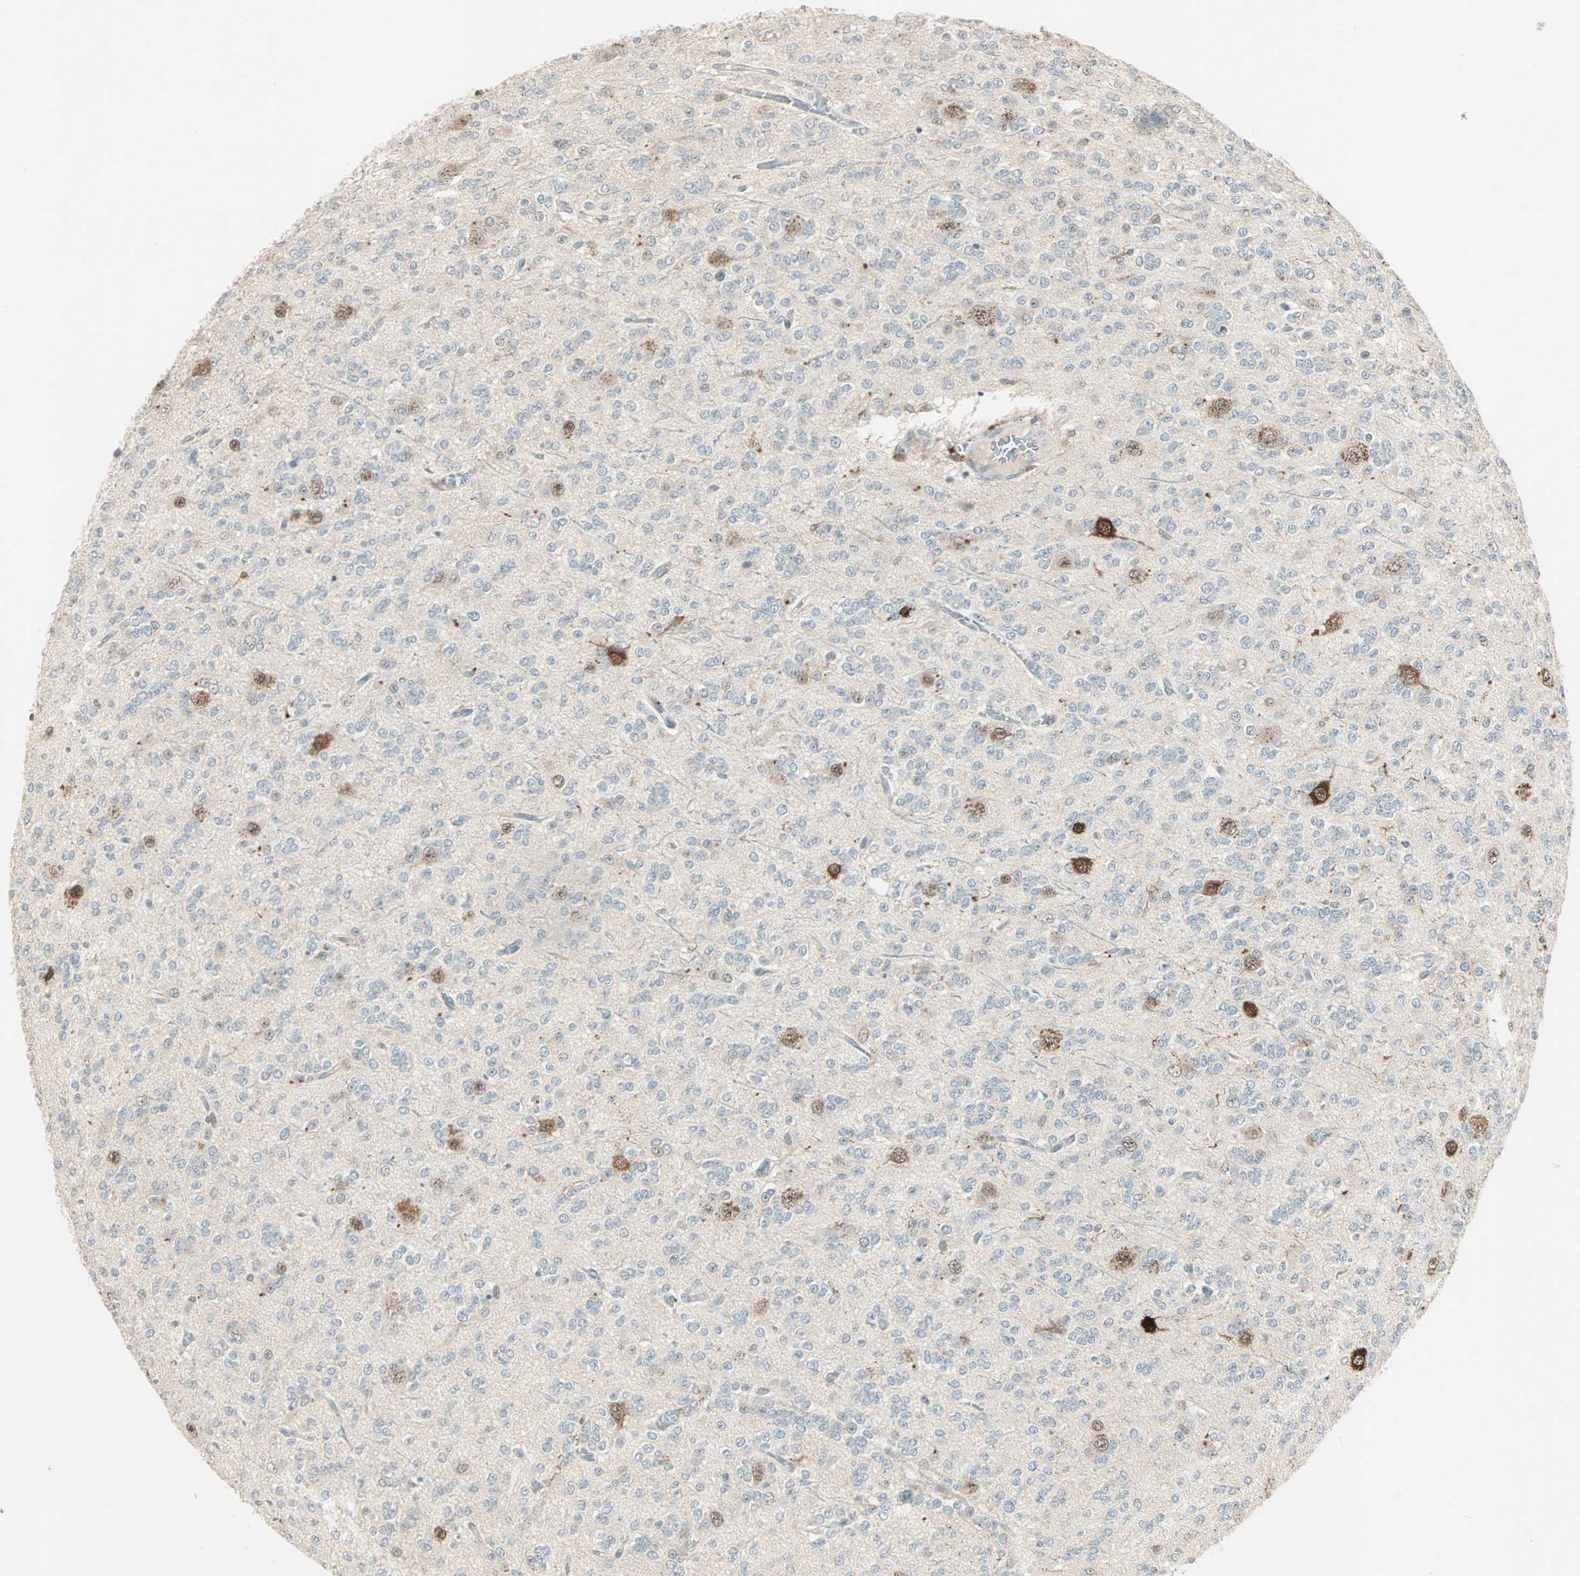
{"staining": {"intensity": "negative", "quantity": "none", "location": "none"}, "tissue": "glioma", "cell_type": "Tumor cells", "image_type": "cancer", "snomed": [{"axis": "morphology", "description": "Glioma, malignant, Low grade"}, {"axis": "topography", "description": "Brain"}], "caption": "The histopathology image reveals no staining of tumor cells in glioma.", "gene": "RTL6", "patient": {"sex": "male", "age": 38}}